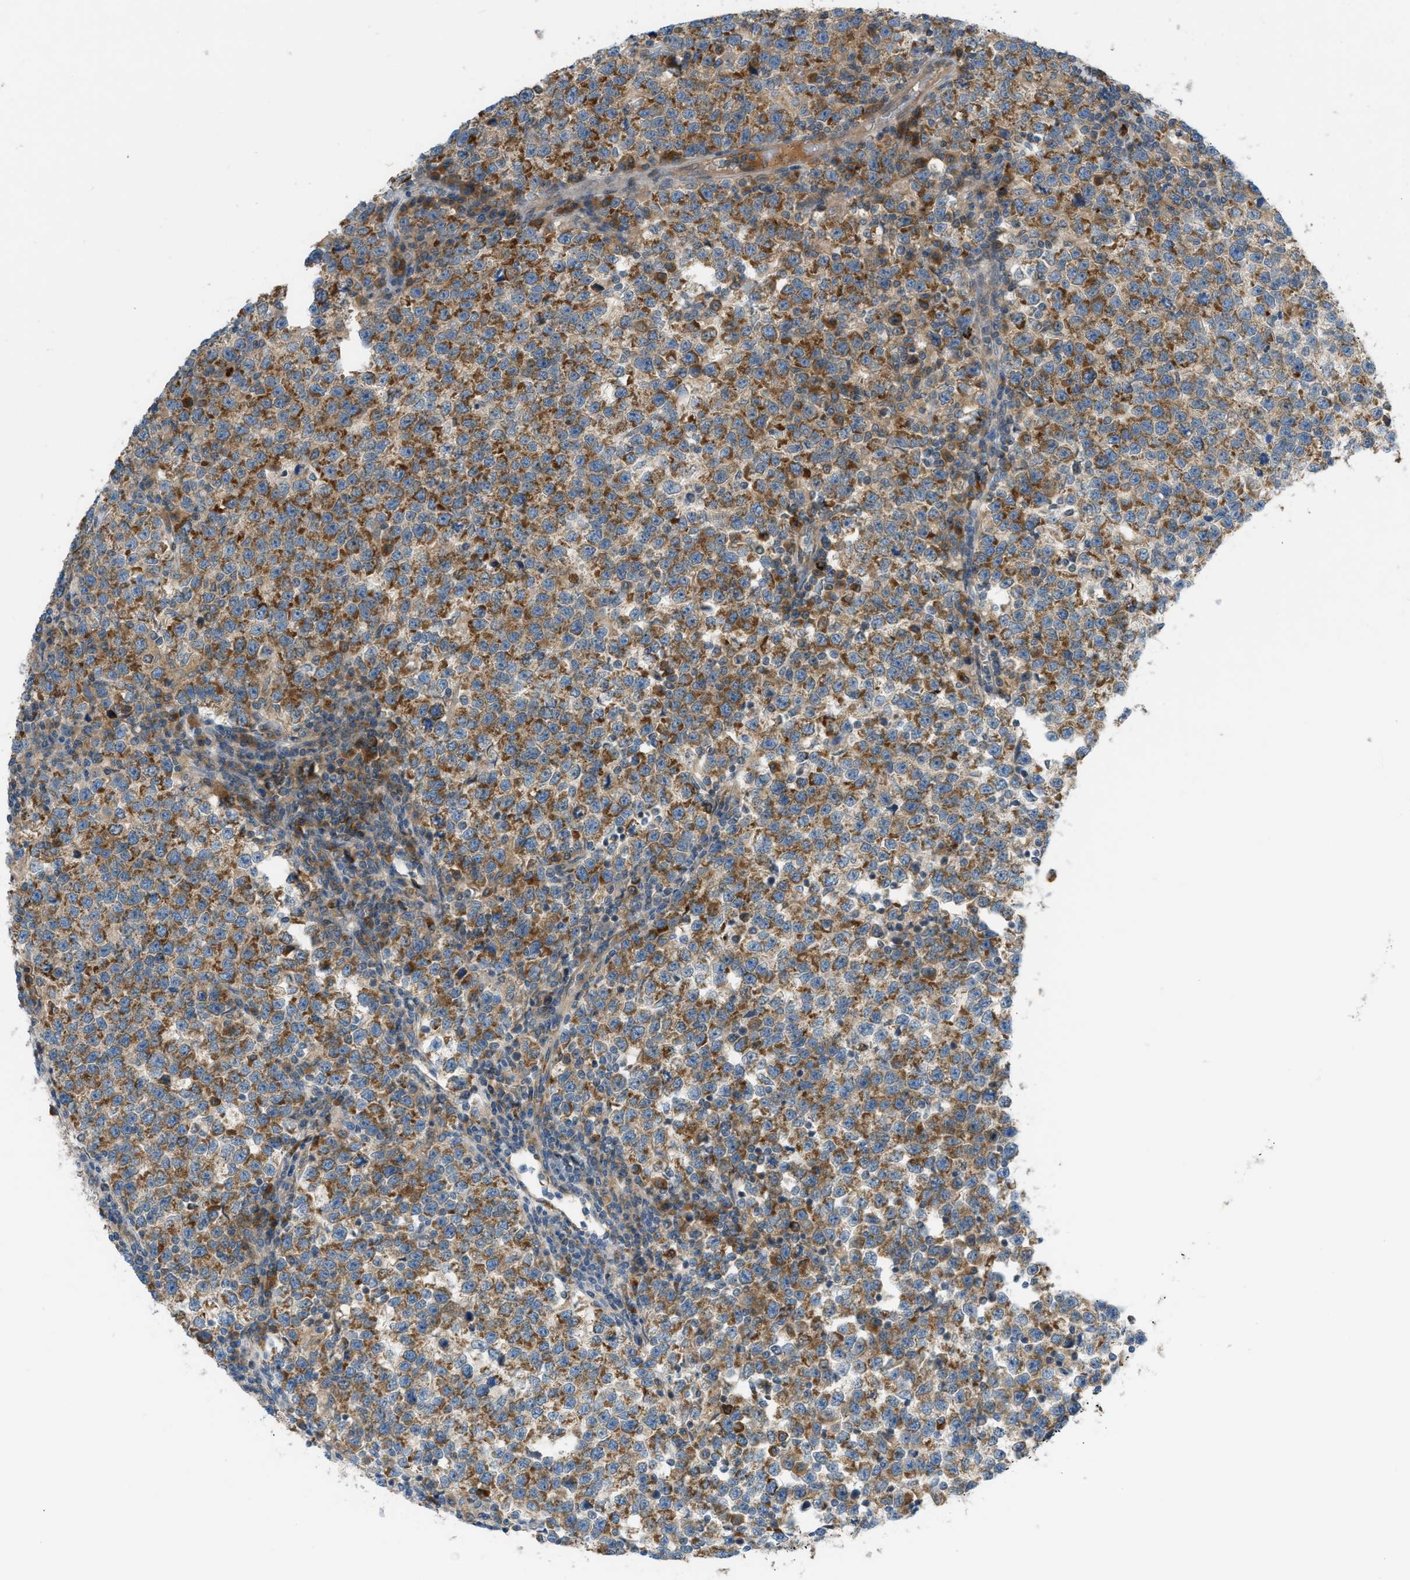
{"staining": {"intensity": "moderate", "quantity": ">75%", "location": "cytoplasmic/membranous"}, "tissue": "testis cancer", "cell_type": "Tumor cells", "image_type": "cancer", "snomed": [{"axis": "morphology", "description": "Normal tissue, NOS"}, {"axis": "morphology", "description": "Seminoma, NOS"}, {"axis": "topography", "description": "Testis"}], "caption": "Immunohistochemical staining of testis cancer (seminoma) displays moderate cytoplasmic/membranous protein staining in approximately >75% of tumor cells. (brown staining indicates protein expression, while blue staining denotes nuclei).", "gene": "DYRK1A", "patient": {"sex": "male", "age": 43}}